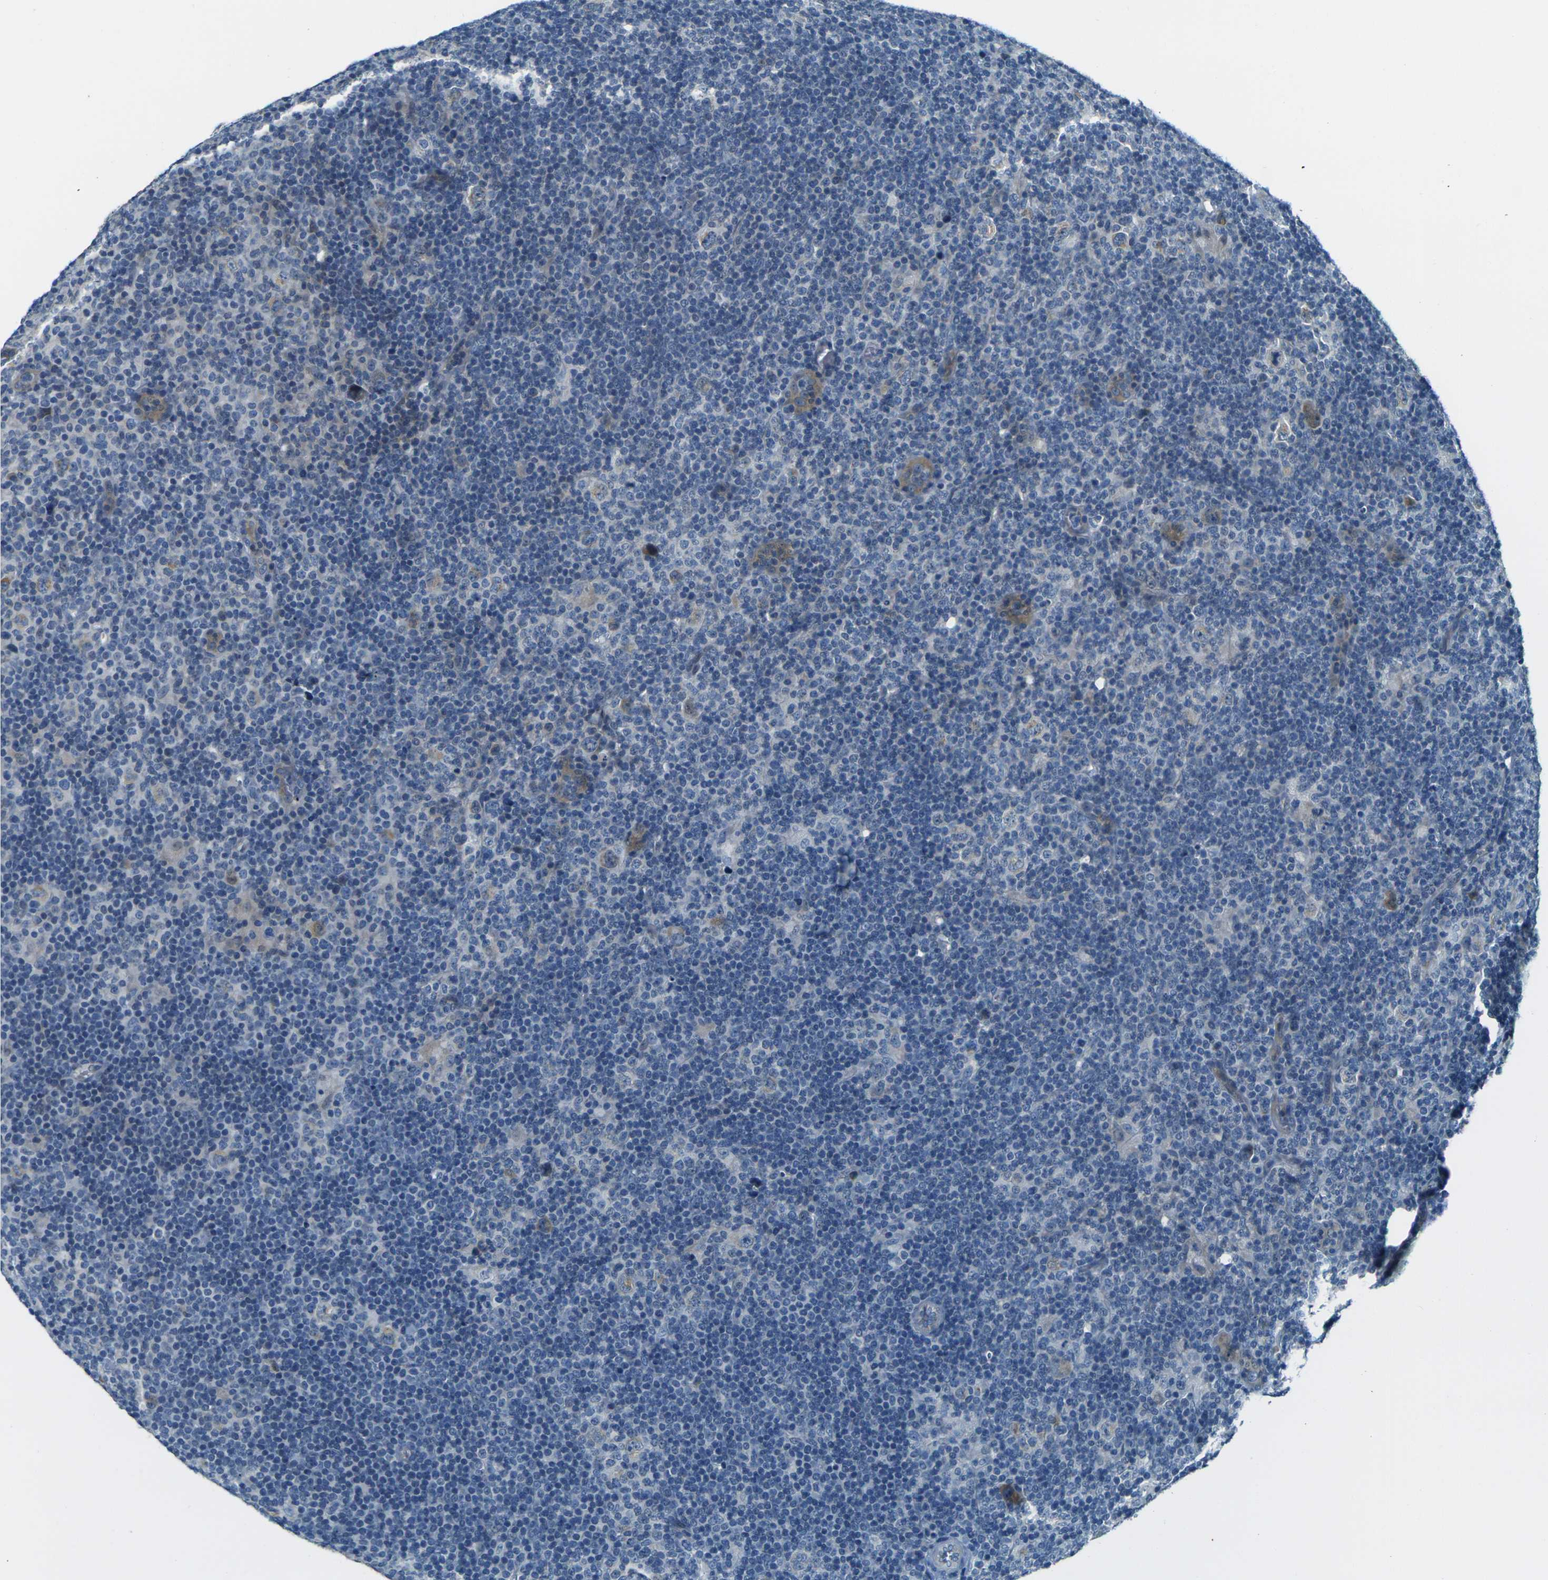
{"staining": {"intensity": "weak", "quantity": "<25%", "location": "cytoplasmic/membranous"}, "tissue": "lymphoma", "cell_type": "Tumor cells", "image_type": "cancer", "snomed": [{"axis": "morphology", "description": "Hodgkin's disease, NOS"}, {"axis": "topography", "description": "Lymph node"}], "caption": "Tumor cells show no significant protein expression in lymphoma. Brightfield microscopy of IHC stained with DAB (brown) and hematoxylin (blue), captured at high magnification.", "gene": "SHISAL2B", "patient": {"sex": "female", "age": 57}}